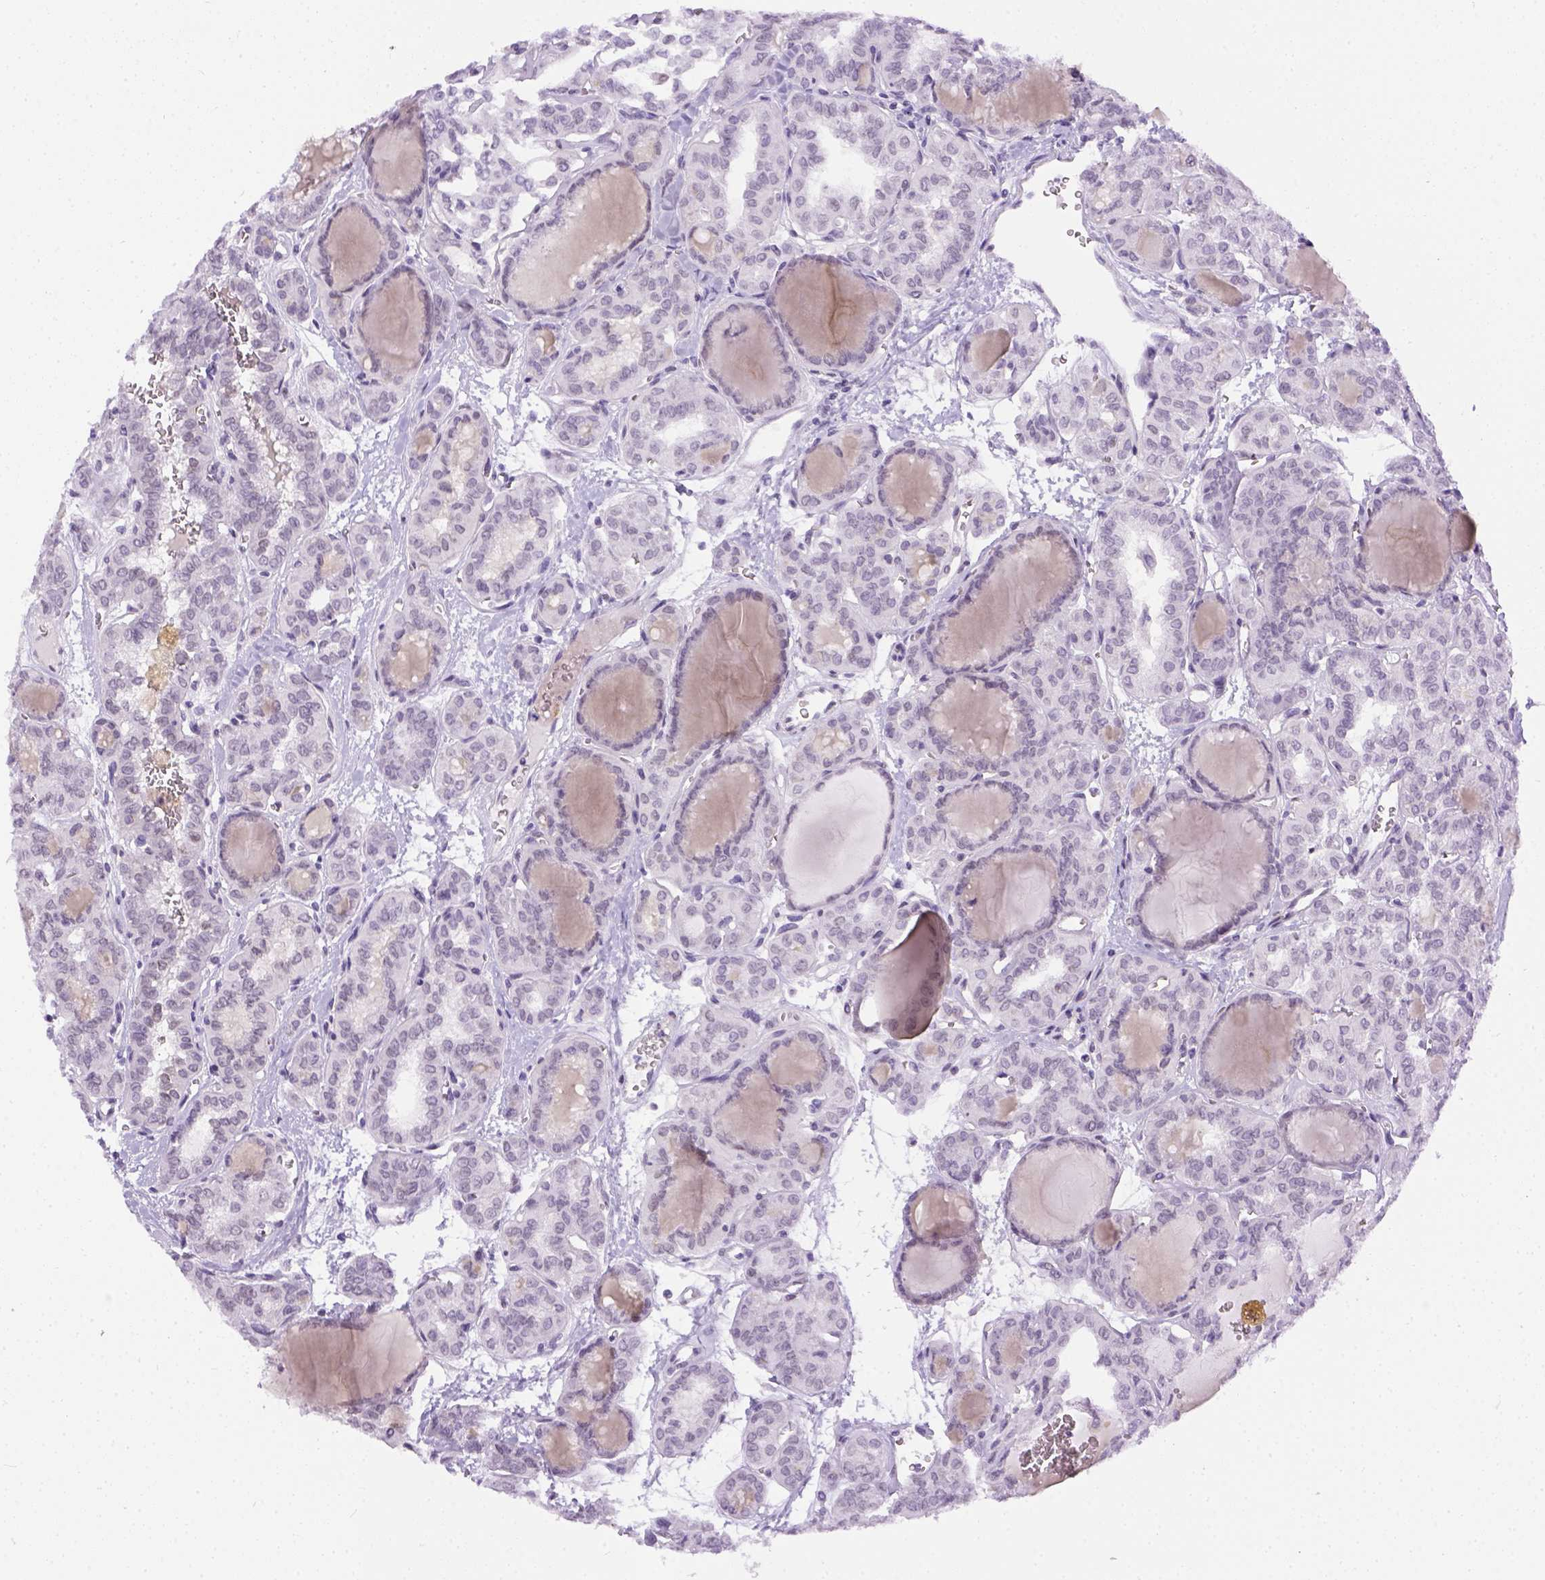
{"staining": {"intensity": "negative", "quantity": "none", "location": "none"}, "tissue": "thyroid cancer", "cell_type": "Tumor cells", "image_type": "cancer", "snomed": [{"axis": "morphology", "description": "Papillary adenocarcinoma, NOS"}, {"axis": "topography", "description": "Thyroid gland"}], "caption": "Immunohistochemistry (IHC) photomicrograph of neoplastic tissue: thyroid papillary adenocarcinoma stained with DAB exhibits no significant protein staining in tumor cells. Brightfield microscopy of immunohistochemistry (IHC) stained with DAB (brown) and hematoxylin (blue), captured at high magnification.", "gene": "FAM184B", "patient": {"sex": "female", "age": 41}}